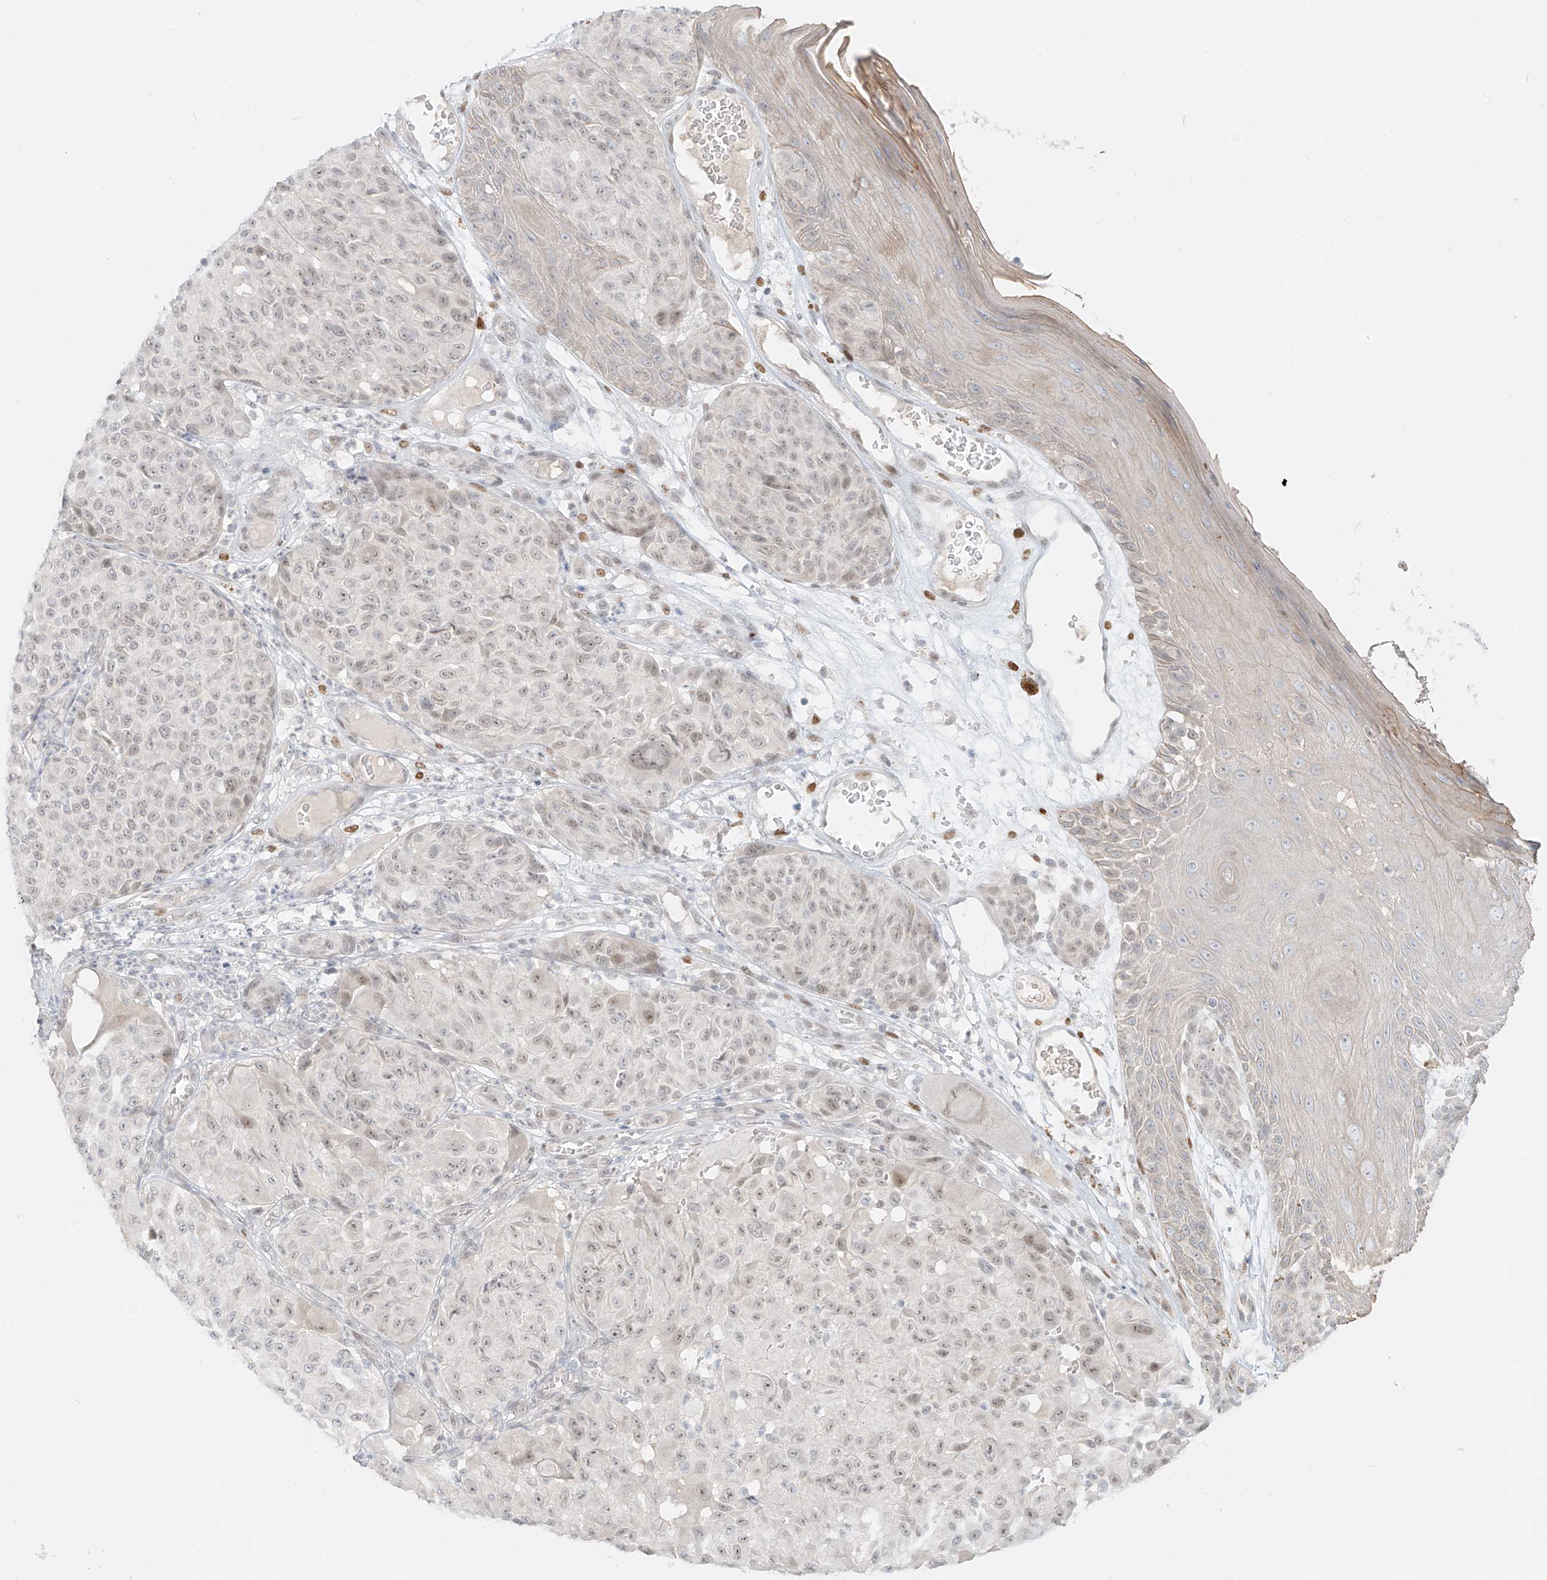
{"staining": {"intensity": "weak", "quantity": "25%-75%", "location": "nuclear"}, "tissue": "melanoma", "cell_type": "Tumor cells", "image_type": "cancer", "snomed": [{"axis": "morphology", "description": "Malignant melanoma, NOS"}, {"axis": "topography", "description": "Skin"}], "caption": "Melanoma stained with a protein marker reveals weak staining in tumor cells.", "gene": "ZNF774", "patient": {"sex": "male", "age": 83}}